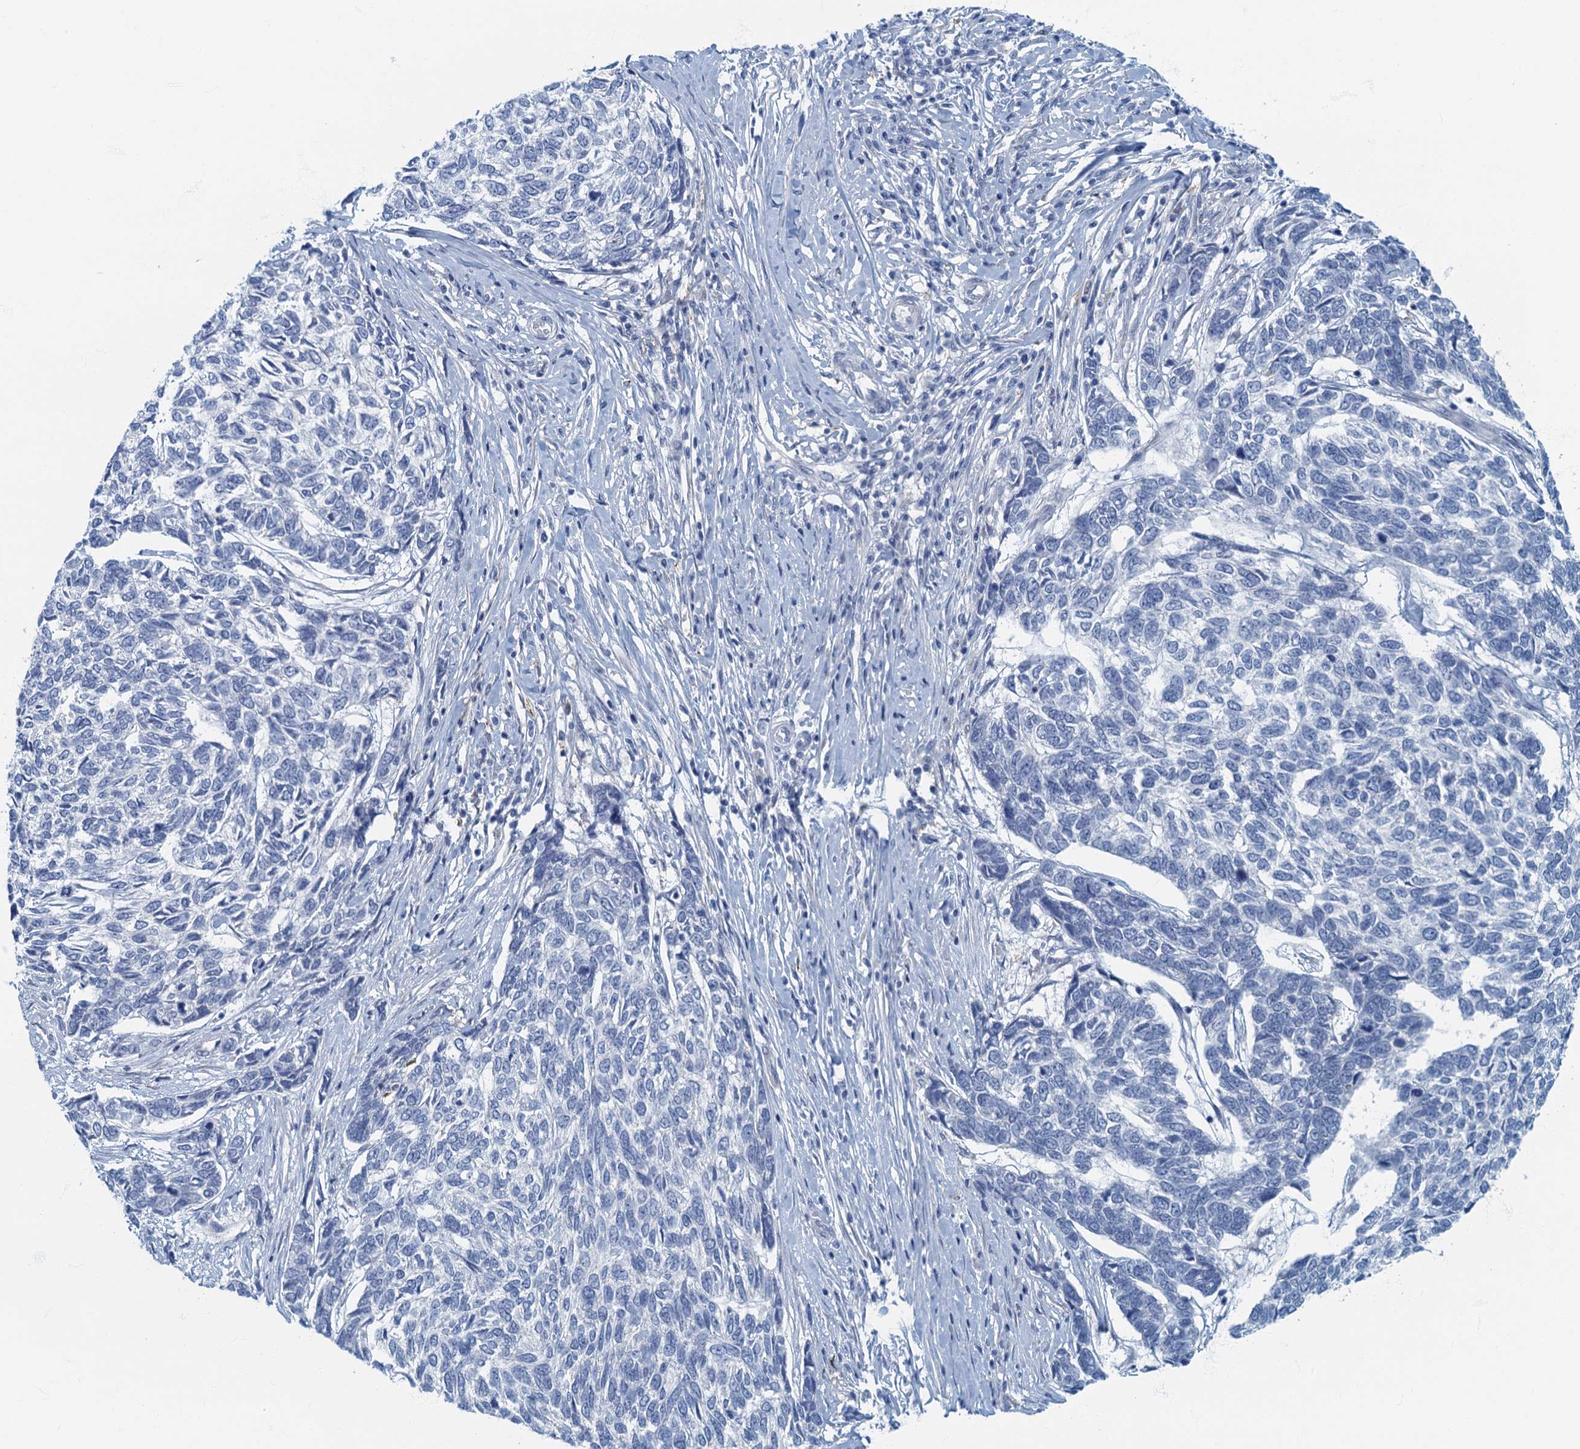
{"staining": {"intensity": "negative", "quantity": "none", "location": "none"}, "tissue": "skin cancer", "cell_type": "Tumor cells", "image_type": "cancer", "snomed": [{"axis": "morphology", "description": "Basal cell carcinoma"}, {"axis": "topography", "description": "Skin"}], "caption": "An image of skin cancer stained for a protein exhibits no brown staining in tumor cells.", "gene": "ANKDD1A", "patient": {"sex": "female", "age": 65}}